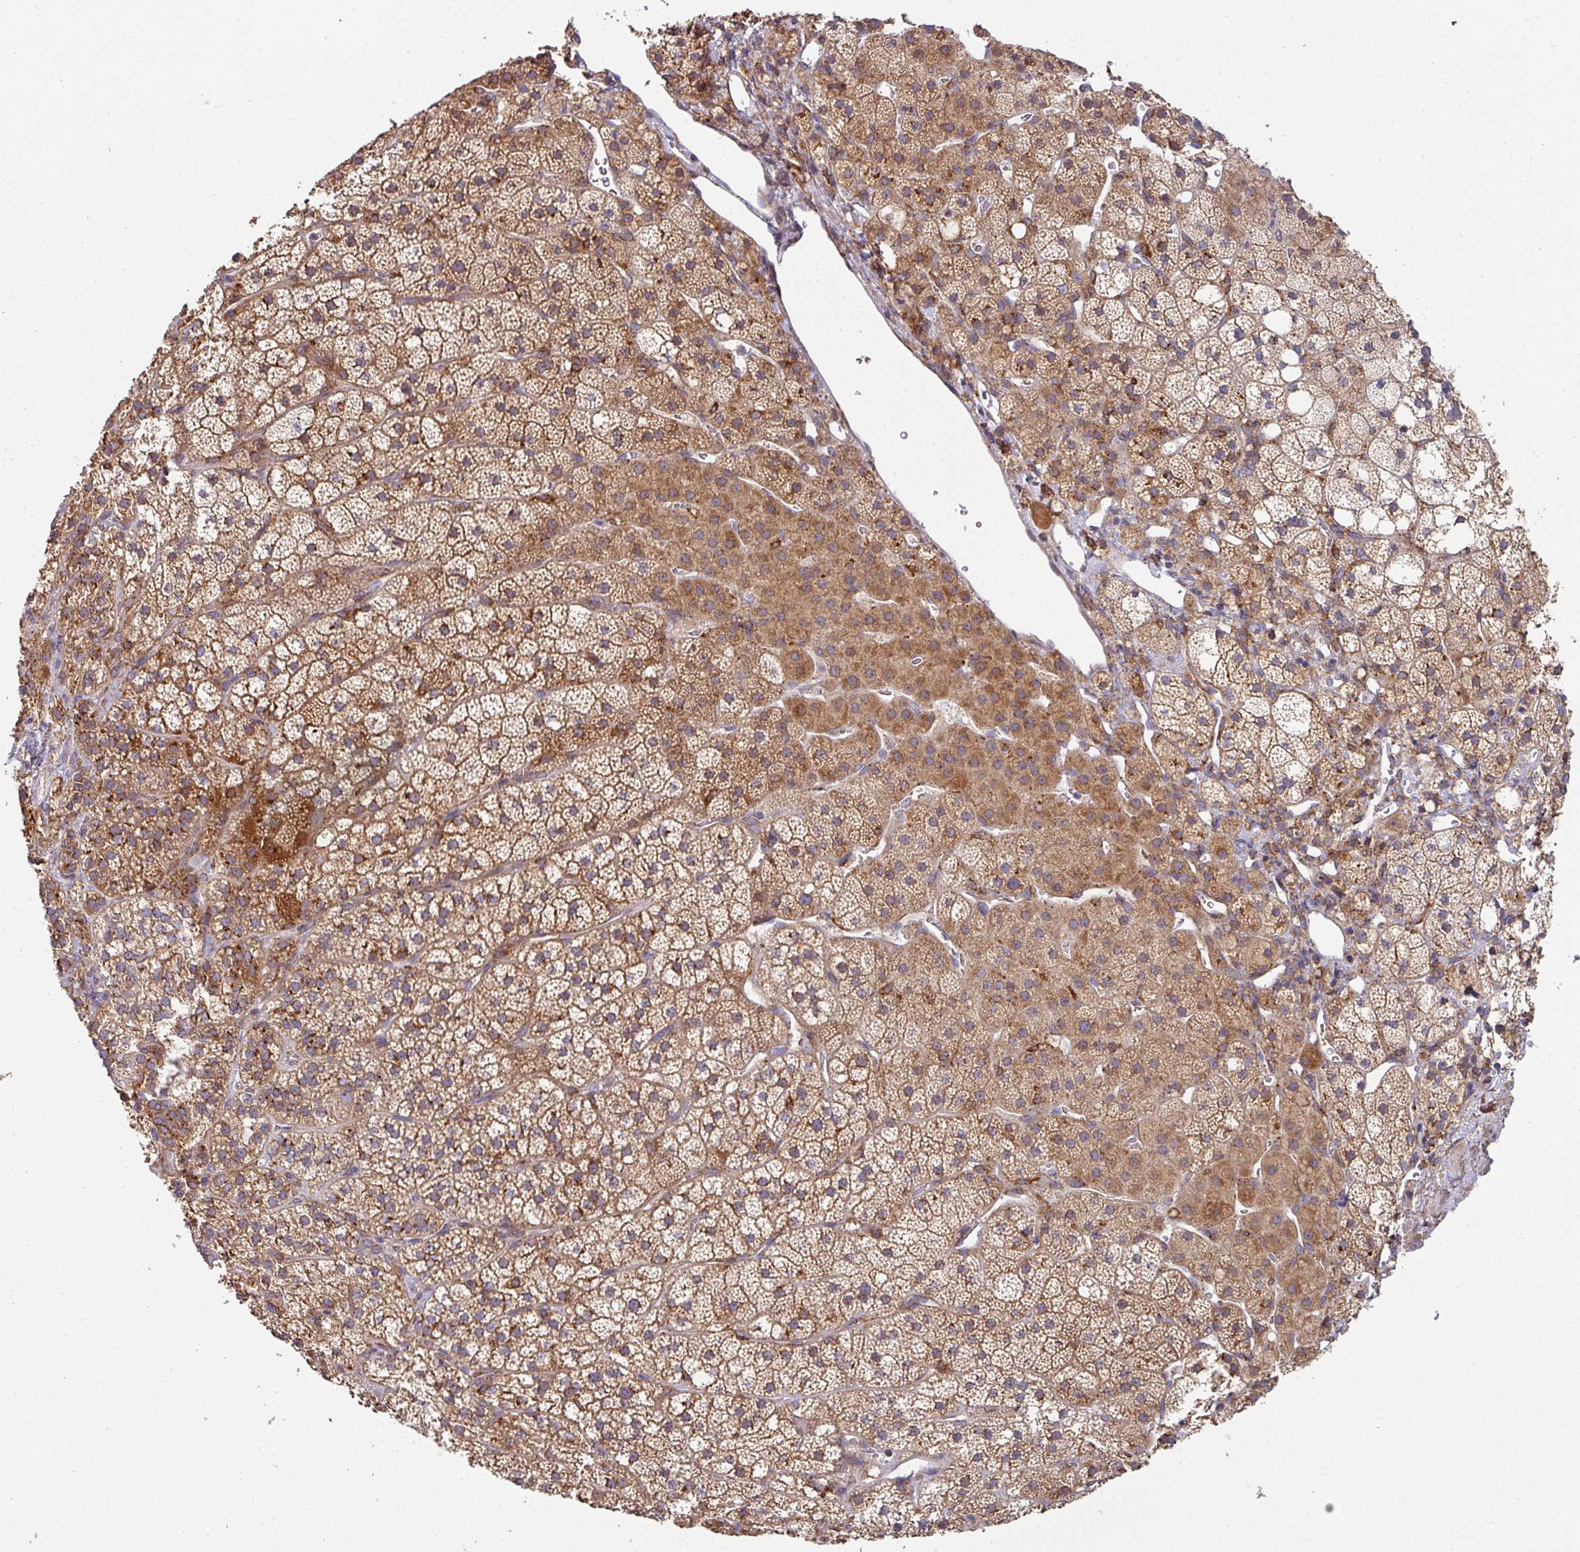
{"staining": {"intensity": "moderate", "quantity": ">75%", "location": "cytoplasmic/membranous"}, "tissue": "adrenal gland", "cell_type": "Glandular cells", "image_type": "normal", "snomed": [{"axis": "morphology", "description": "Normal tissue, NOS"}, {"axis": "topography", "description": "Adrenal gland"}], "caption": "Immunohistochemical staining of unremarkable adrenal gland demonstrates moderate cytoplasmic/membranous protein staining in approximately >75% of glandular cells.", "gene": "ZNF268", "patient": {"sex": "male", "age": 53}}